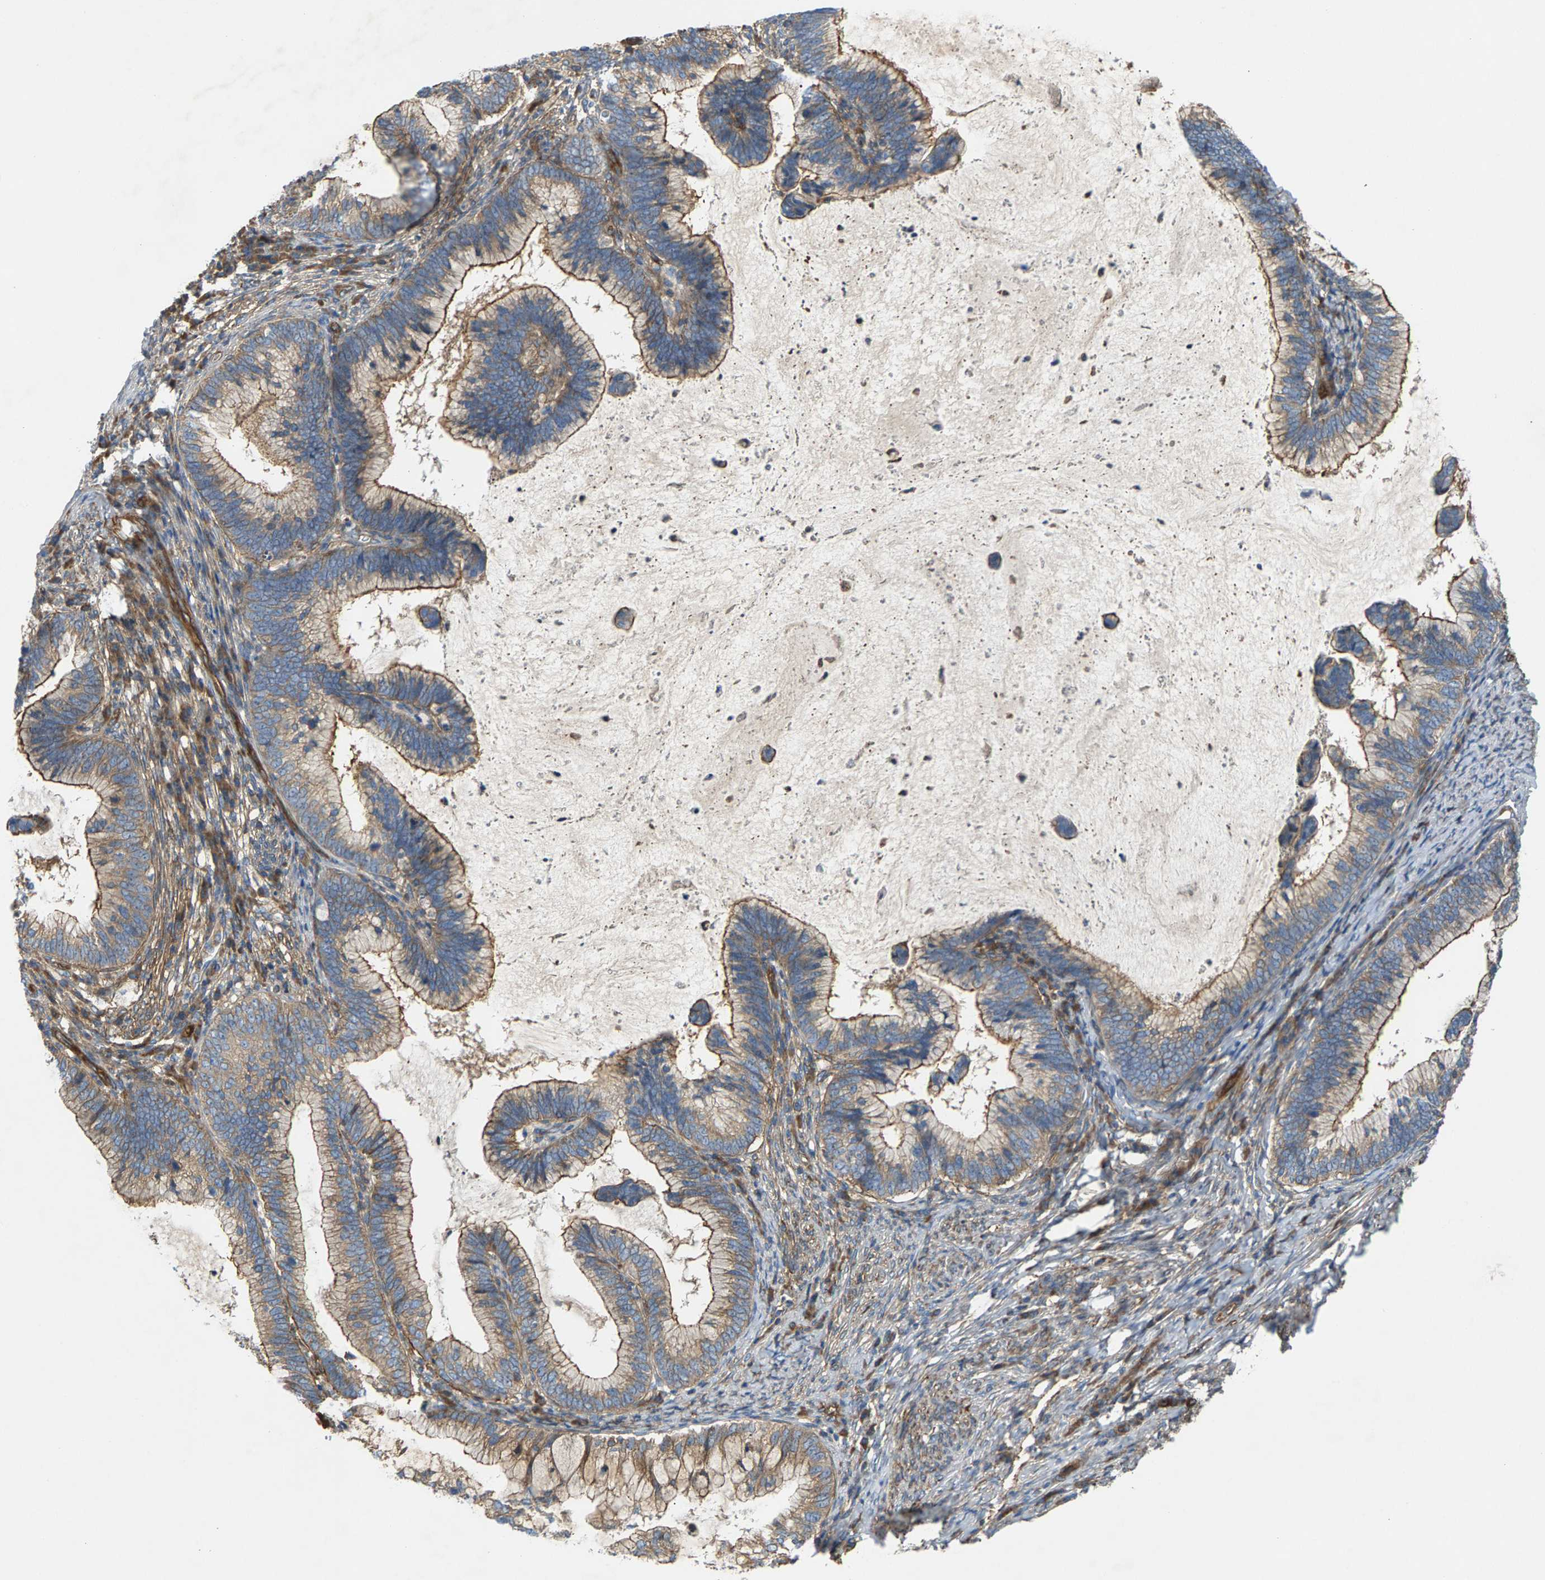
{"staining": {"intensity": "moderate", "quantity": "25%-75%", "location": "cytoplasmic/membranous"}, "tissue": "cervical cancer", "cell_type": "Tumor cells", "image_type": "cancer", "snomed": [{"axis": "morphology", "description": "Adenocarcinoma, NOS"}, {"axis": "topography", "description": "Cervix"}], "caption": "Human cervical adenocarcinoma stained with a protein marker shows moderate staining in tumor cells.", "gene": "PDCL", "patient": {"sex": "female", "age": 36}}